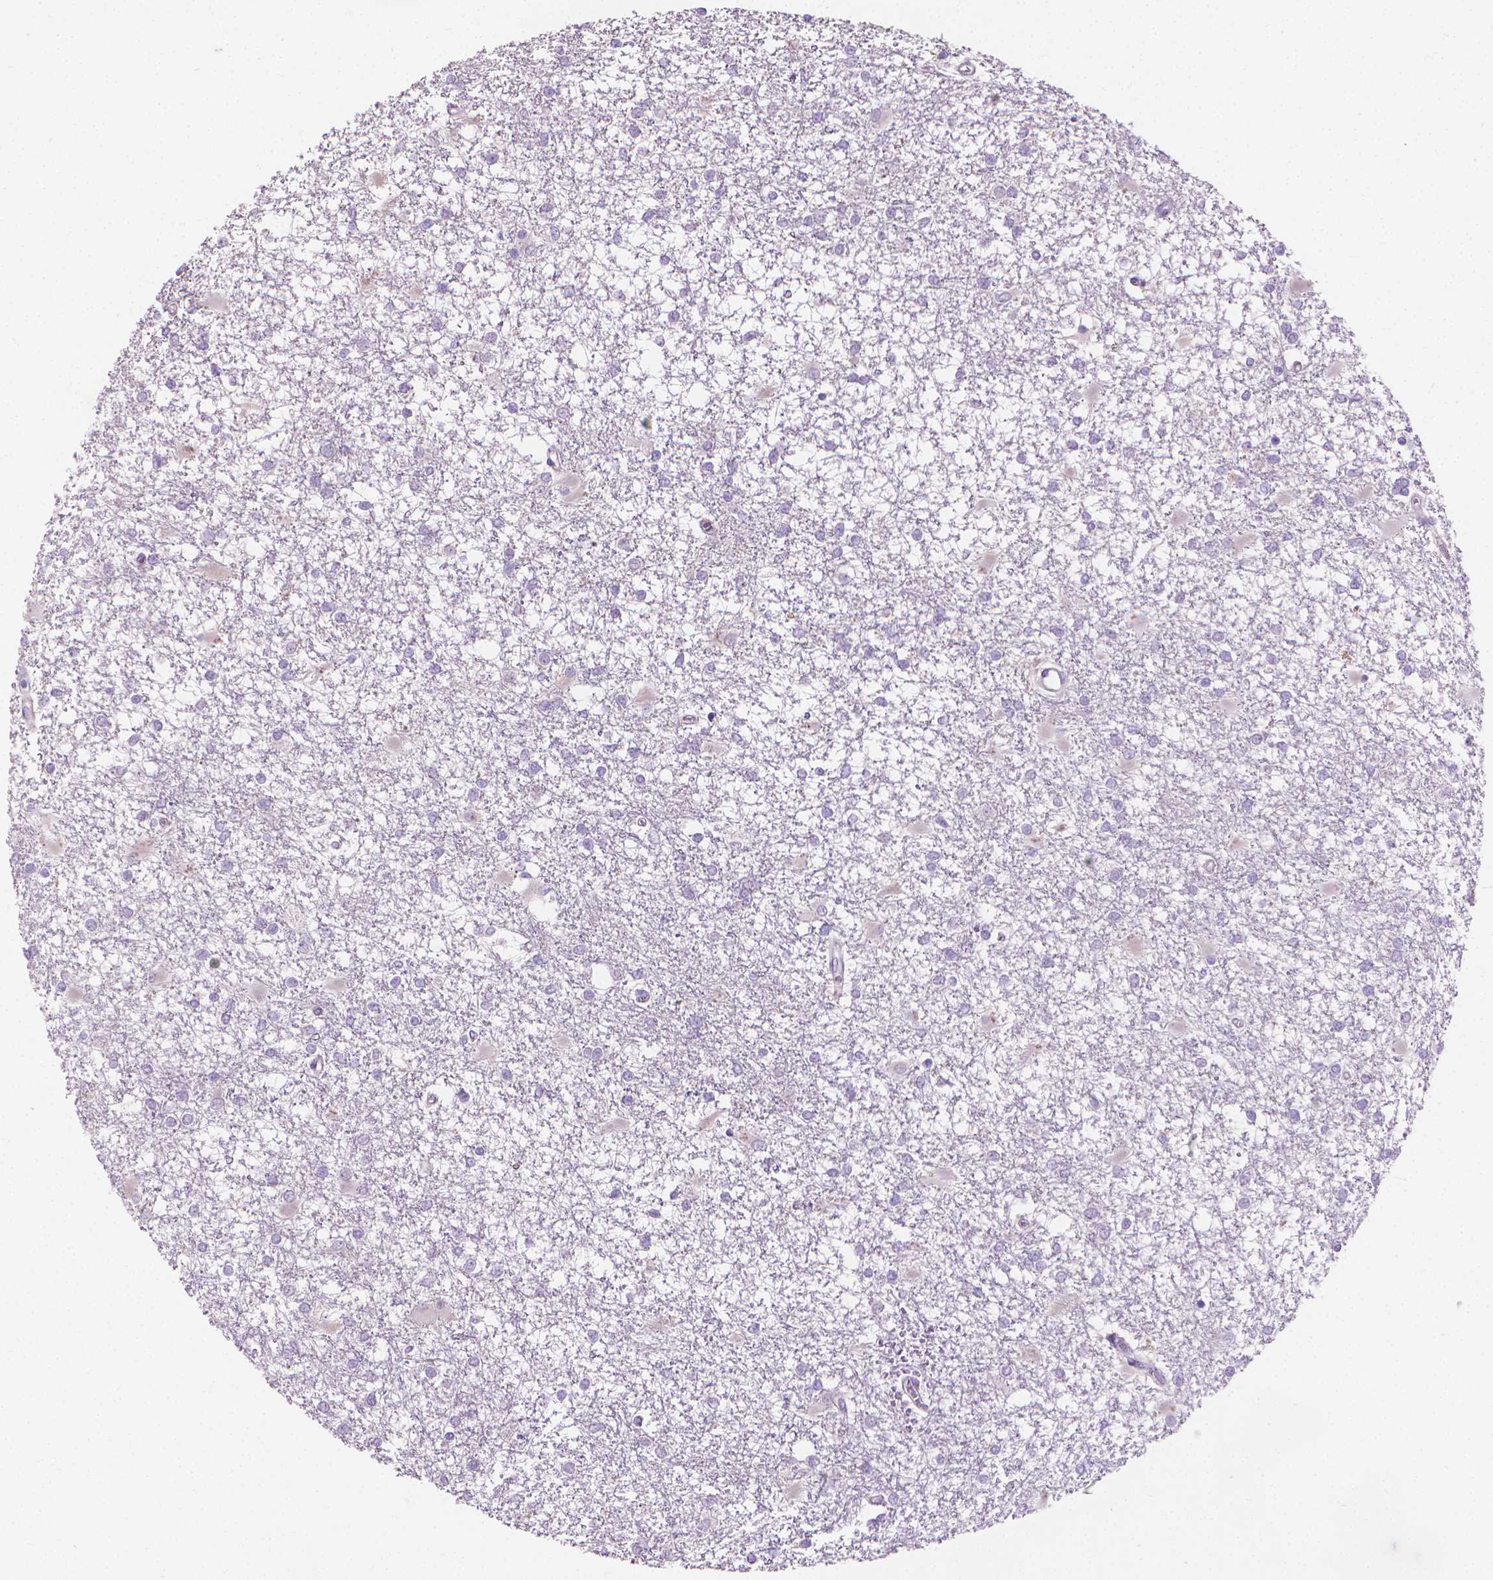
{"staining": {"intensity": "negative", "quantity": "none", "location": "none"}, "tissue": "glioma", "cell_type": "Tumor cells", "image_type": "cancer", "snomed": [{"axis": "morphology", "description": "Glioma, malignant, High grade"}, {"axis": "topography", "description": "Cerebral cortex"}], "caption": "Tumor cells show no significant protein expression in glioma.", "gene": "CABCOCO1", "patient": {"sex": "male", "age": 79}}